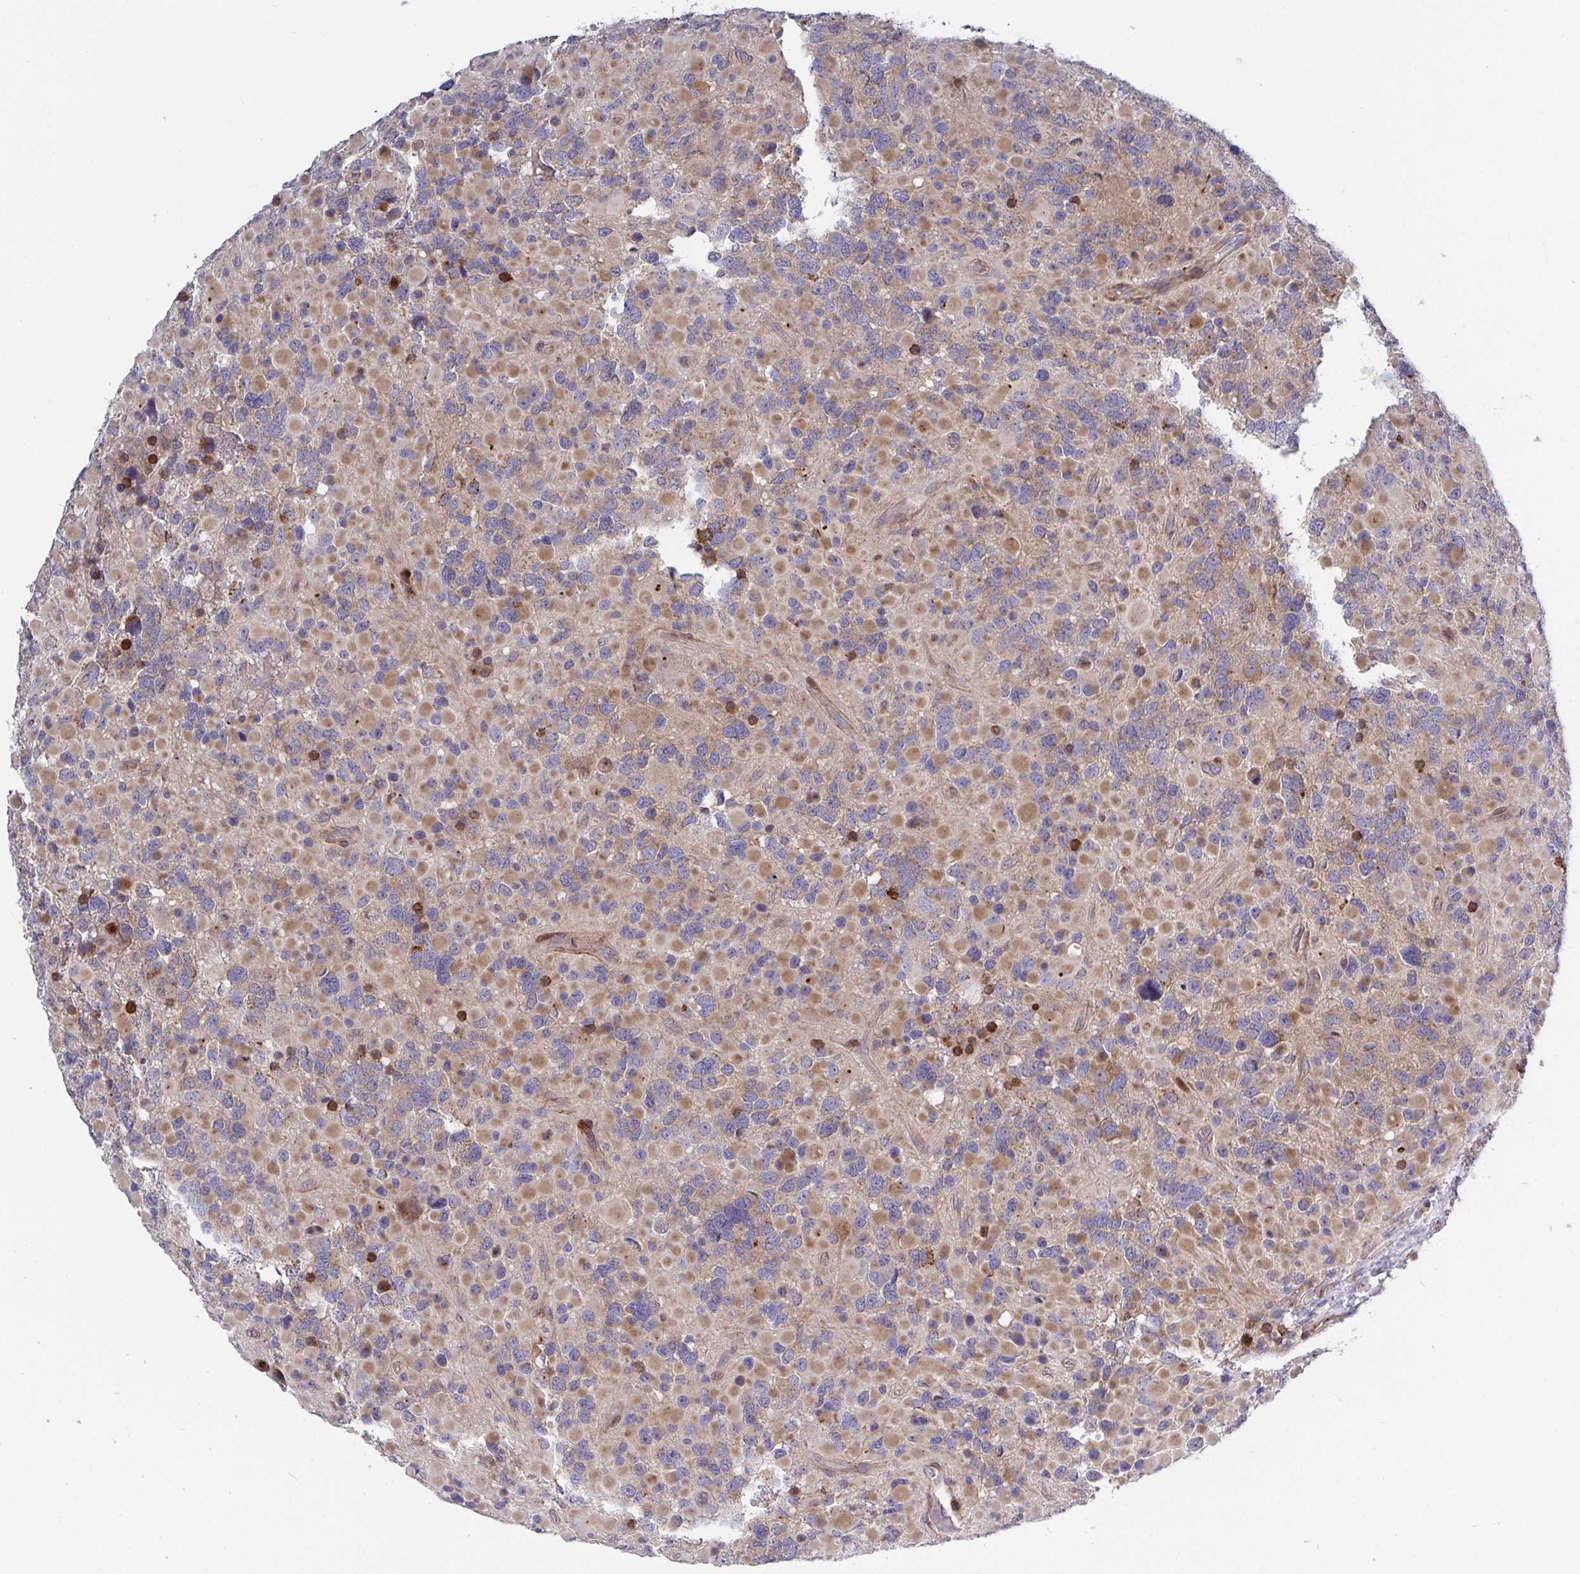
{"staining": {"intensity": "moderate", "quantity": "25%-75%", "location": "cytoplasmic/membranous"}, "tissue": "glioma", "cell_type": "Tumor cells", "image_type": "cancer", "snomed": [{"axis": "morphology", "description": "Glioma, malignant, High grade"}, {"axis": "topography", "description": "Brain"}], "caption": "High-grade glioma (malignant) stained for a protein displays moderate cytoplasmic/membranous positivity in tumor cells. The staining was performed using DAB, with brown indicating positive protein expression. Nuclei are stained blue with hematoxylin.", "gene": "FRMD3", "patient": {"sex": "female", "age": 40}}